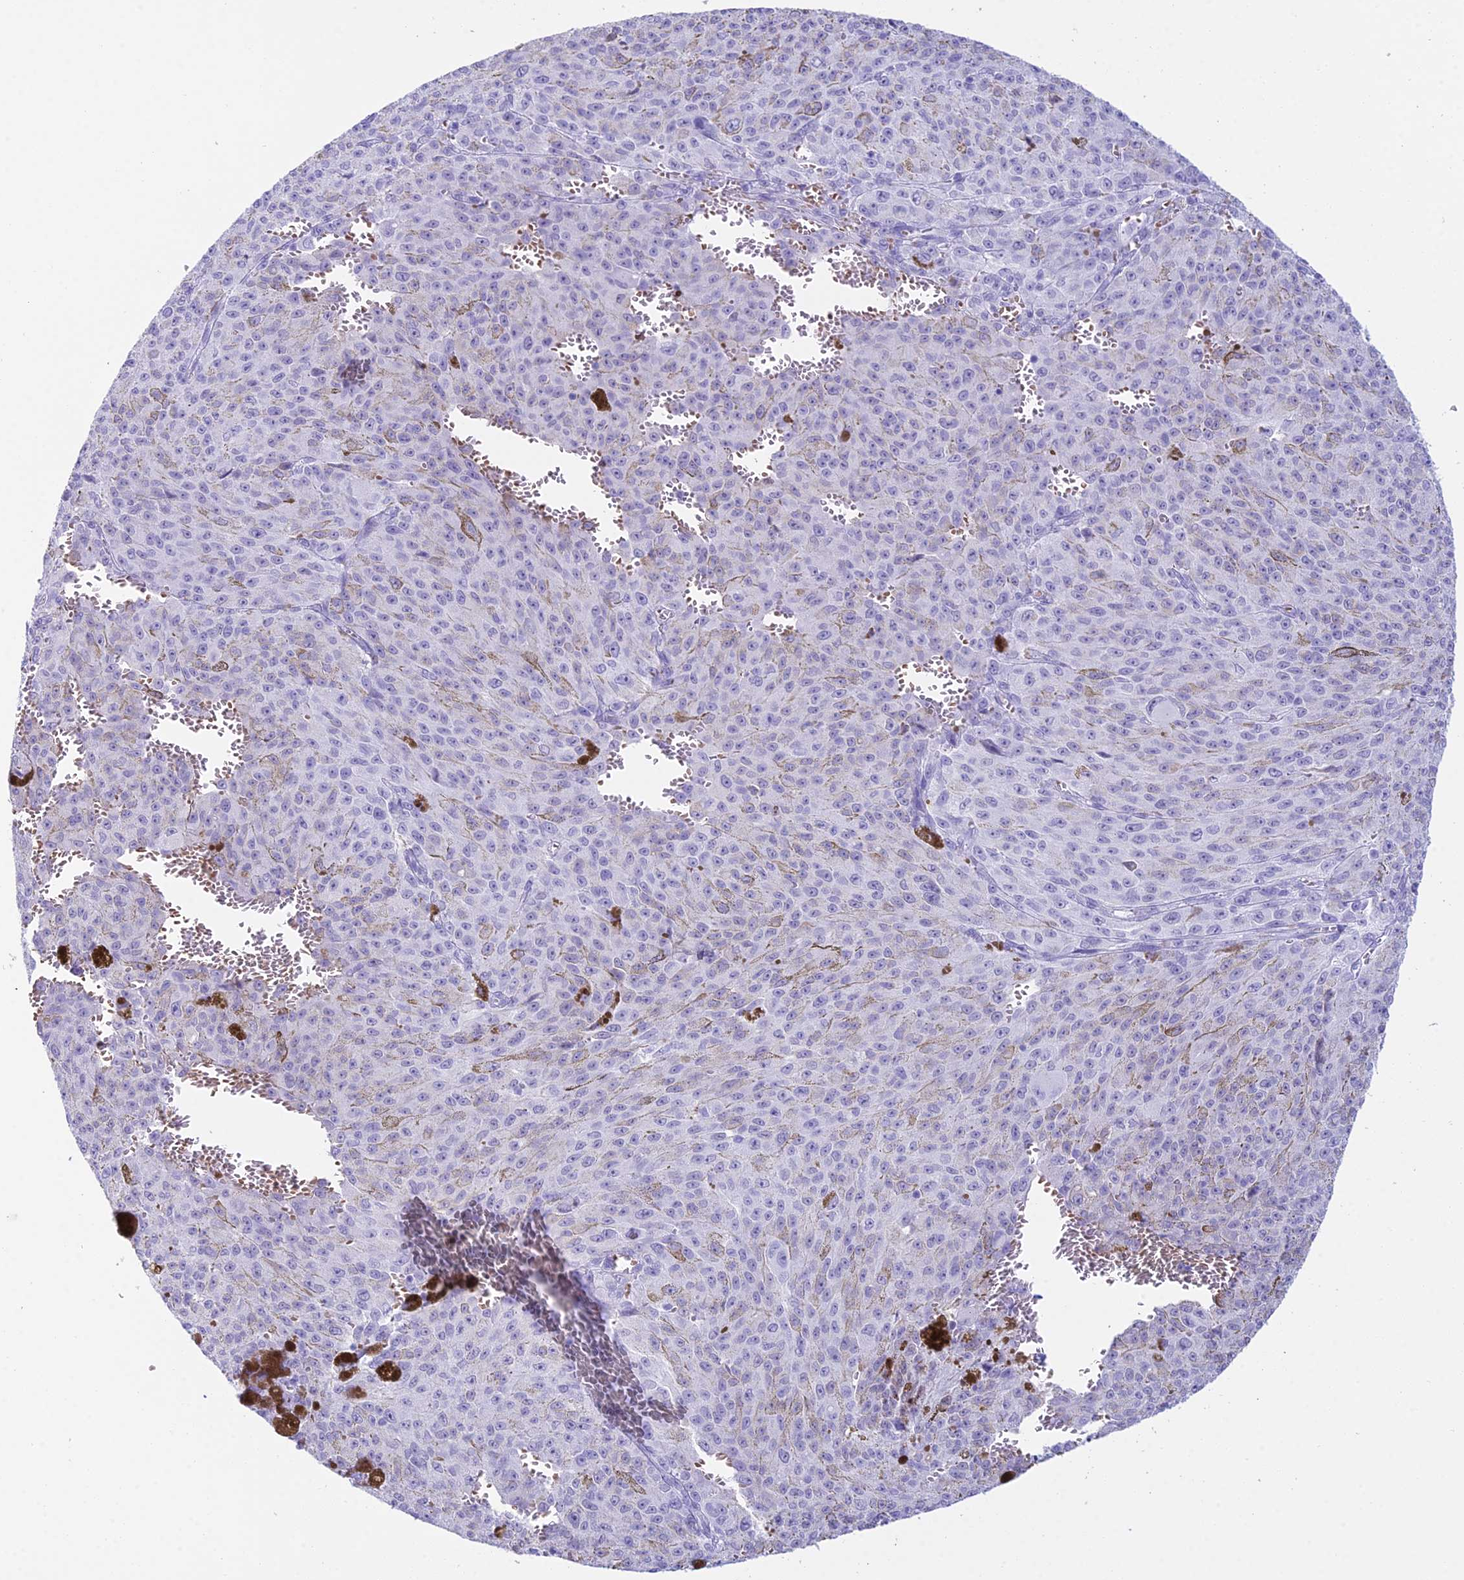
{"staining": {"intensity": "negative", "quantity": "none", "location": "none"}, "tissue": "melanoma", "cell_type": "Tumor cells", "image_type": "cancer", "snomed": [{"axis": "morphology", "description": "Malignant melanoma, NOS"}, {"axis": "topography", "description": "Skin"}], "caption": "This is an immunohistochemistry (IHC) image of malignant melanoma. There is no expression in tumor cells.", "gene": "RNPS1", "patient": {"sex": "female", "age": 52}}